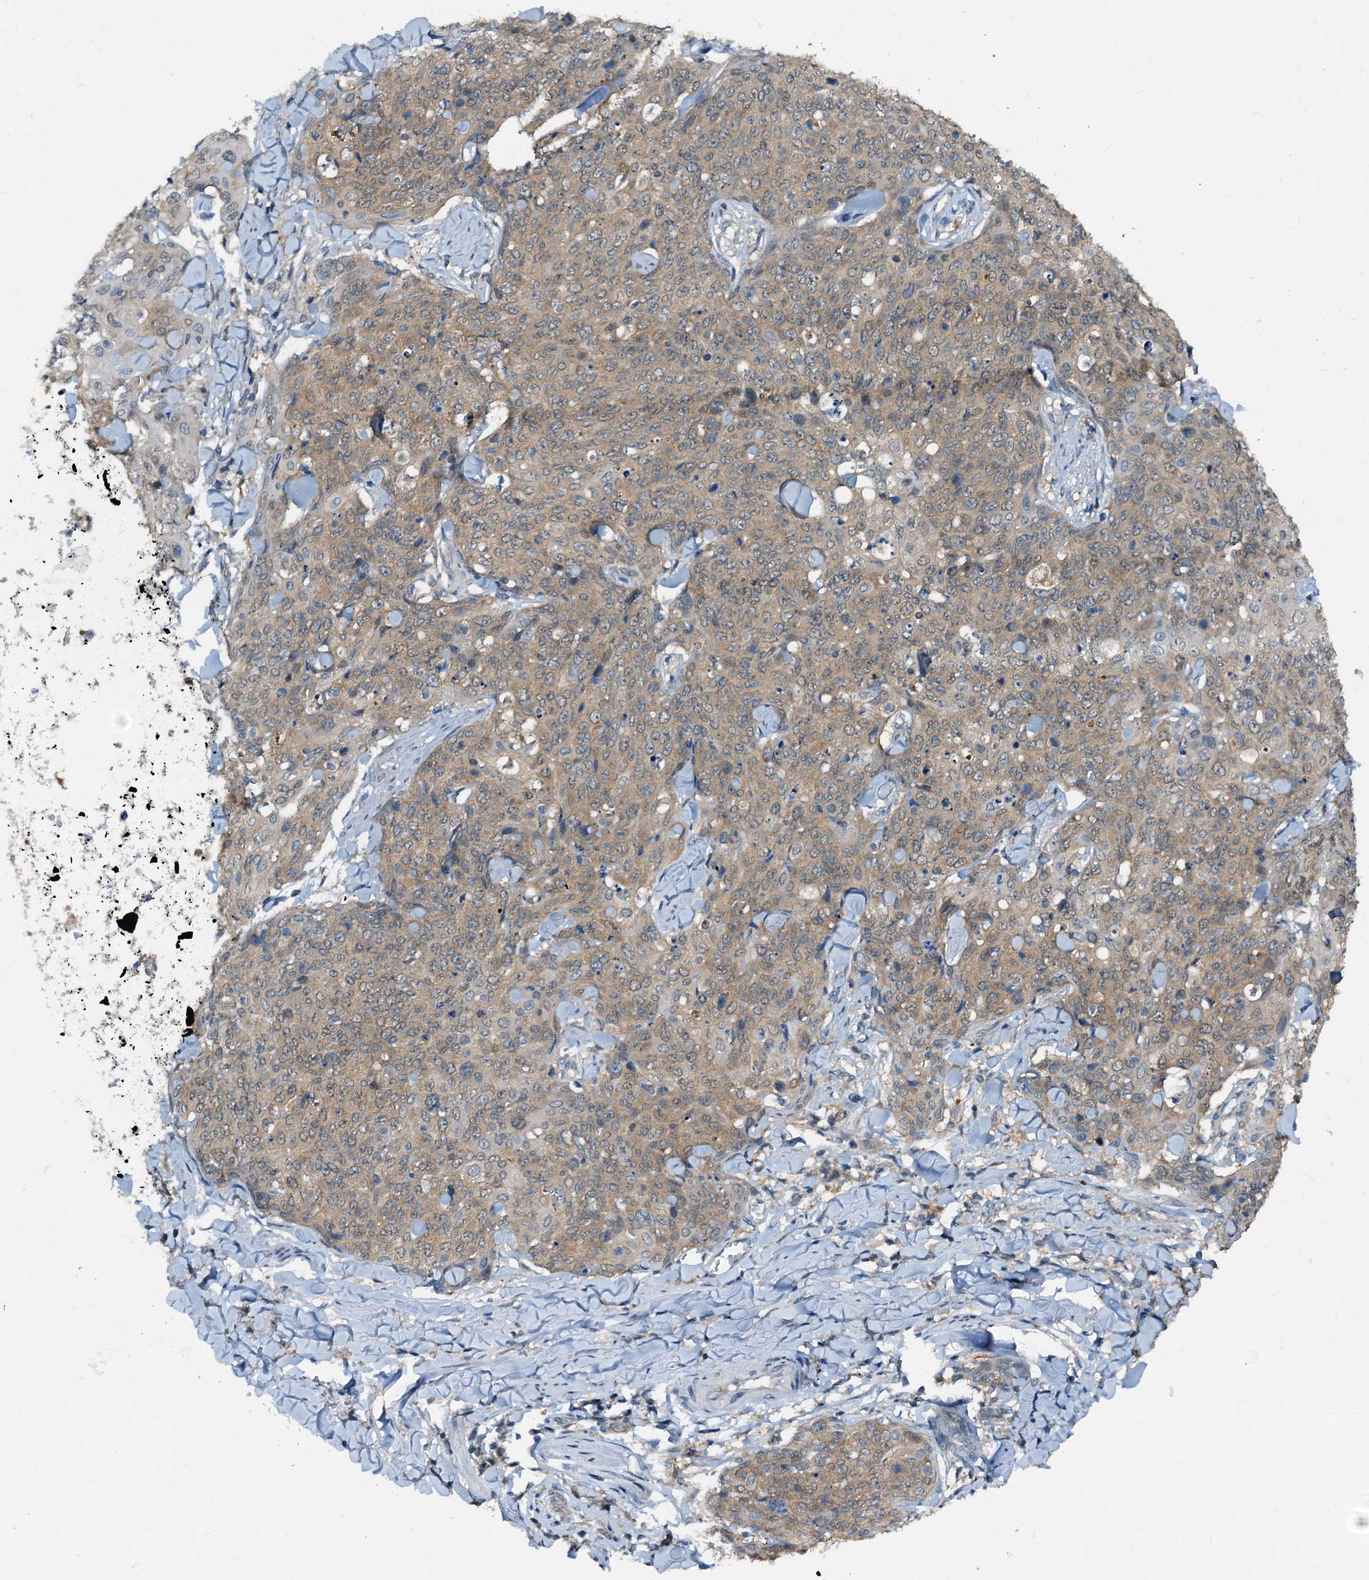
{"staining": {"intensity": "weak", "quantity": ">75%", "location": "cytoplasmic/membranous"}, "tissue": "skin cancer", "cell_type": "Tumor cells", "image_type": "cancer", "snomed": [{"axis": "morphology", "description": "Squamous cell carcinoma, NOS"}, {"axis": "topography", "description": "Skin"}, {"axis": "topography", "description": "Vulva"}], "caption": "Immunohistochemical staining of skin cancer demonstrates weak cytoplasmic/membranous protein positivity in about >75% of tumor cells. (brown staining indicates protein expression, while blue staining denotes nuclei).", "gene": "PTGES3", "patient": {"sex": "female", "age": 85}}